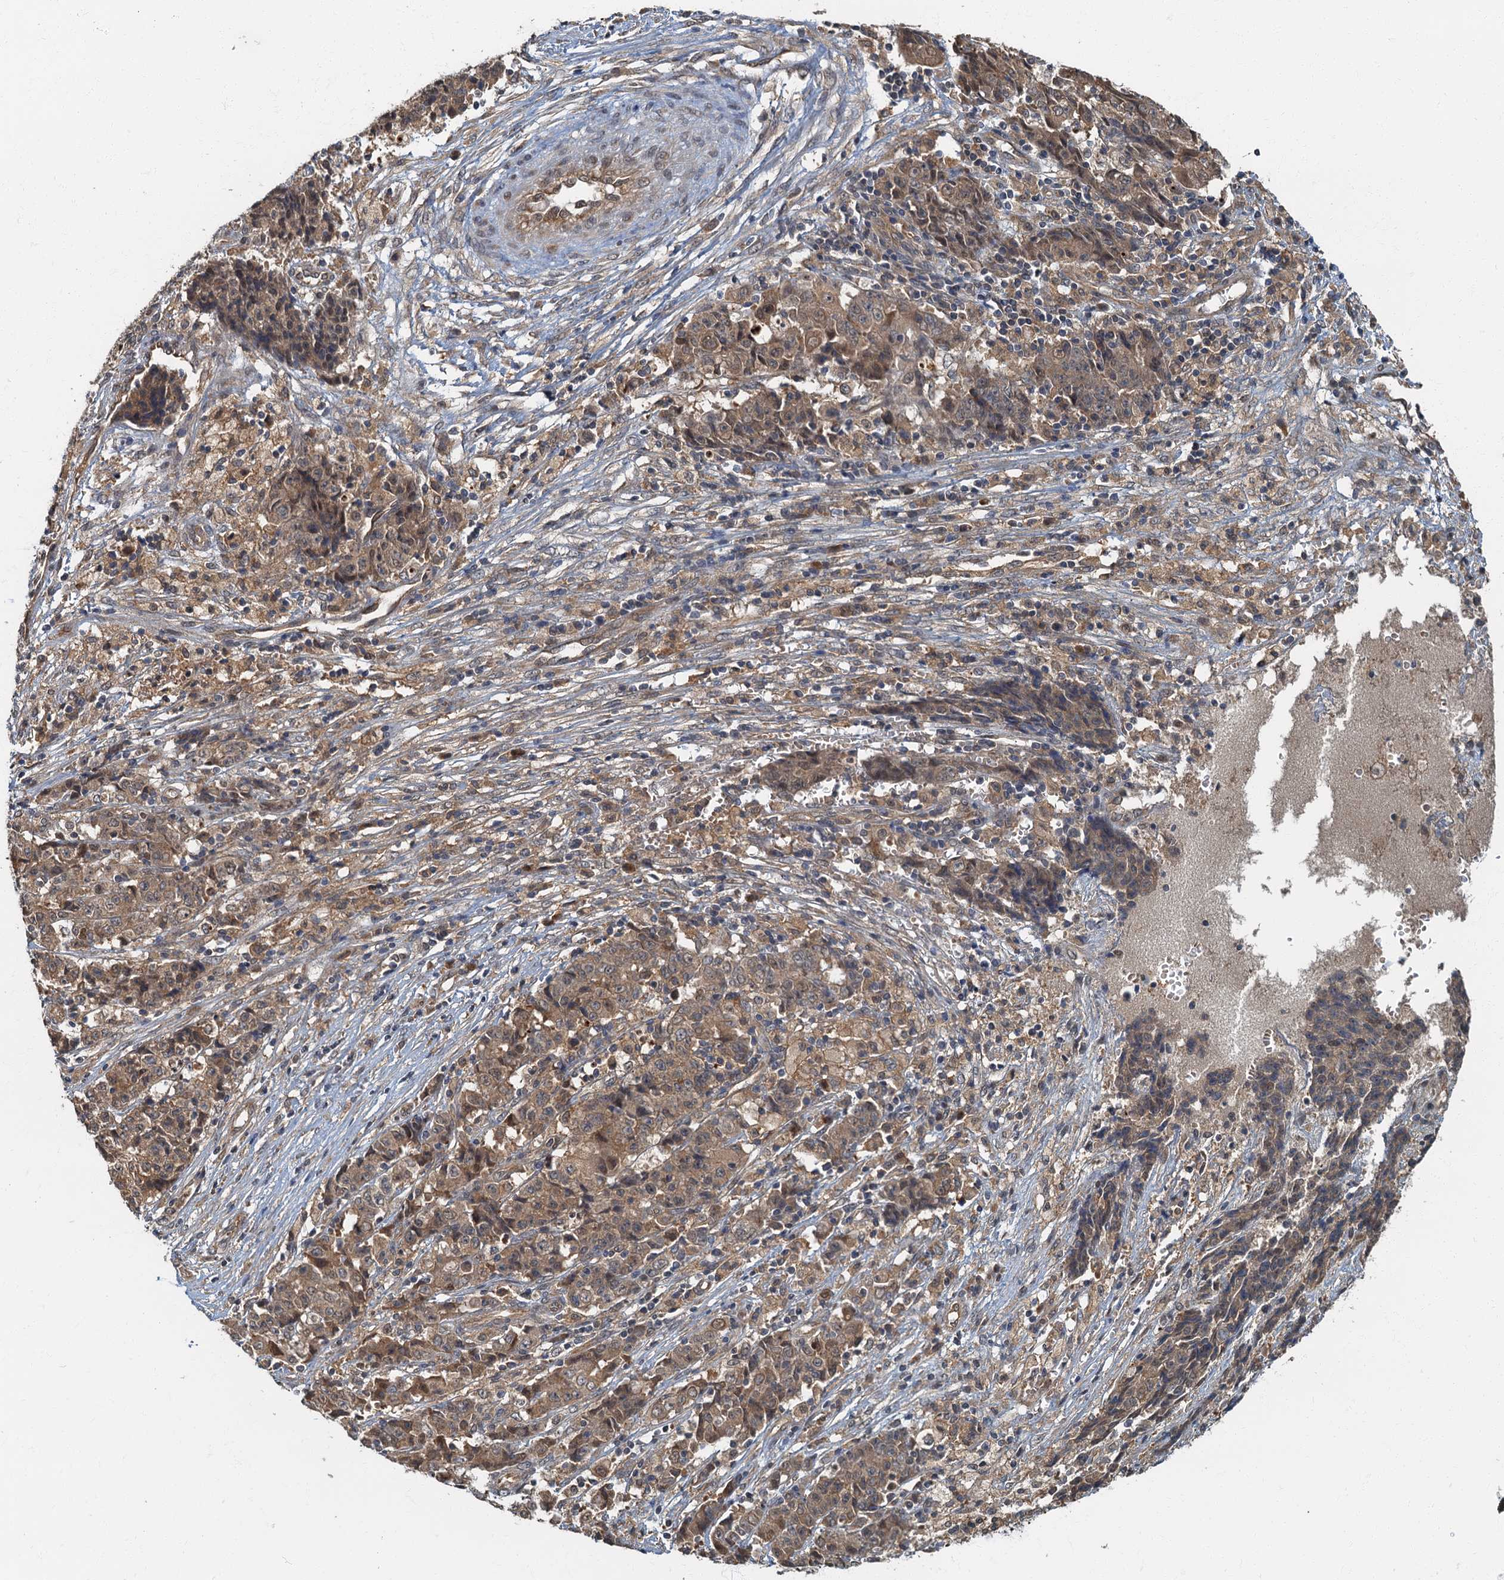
{"staining": {"intensity": "moderate", "quantity": ">75%", "location": "cytoplasmic/membranous,nuclear"}, "tissue": "ovarian cancer", "cell_type": "Tumor cells", "image_type": "cancer", "snomed": [{"axis": "morphology", "description": "Carcinoma, endometroid"}, {"axis": "topography", "description": "Ovary"}], "caption": "A brown stain labels moderate cytoplasmic/membranous and nuclear expression of a protein in human ovarian endometroid carcinoma tumor cells.", "gene": "TBCK", "patient": {"sex": "female", "age": 42}}